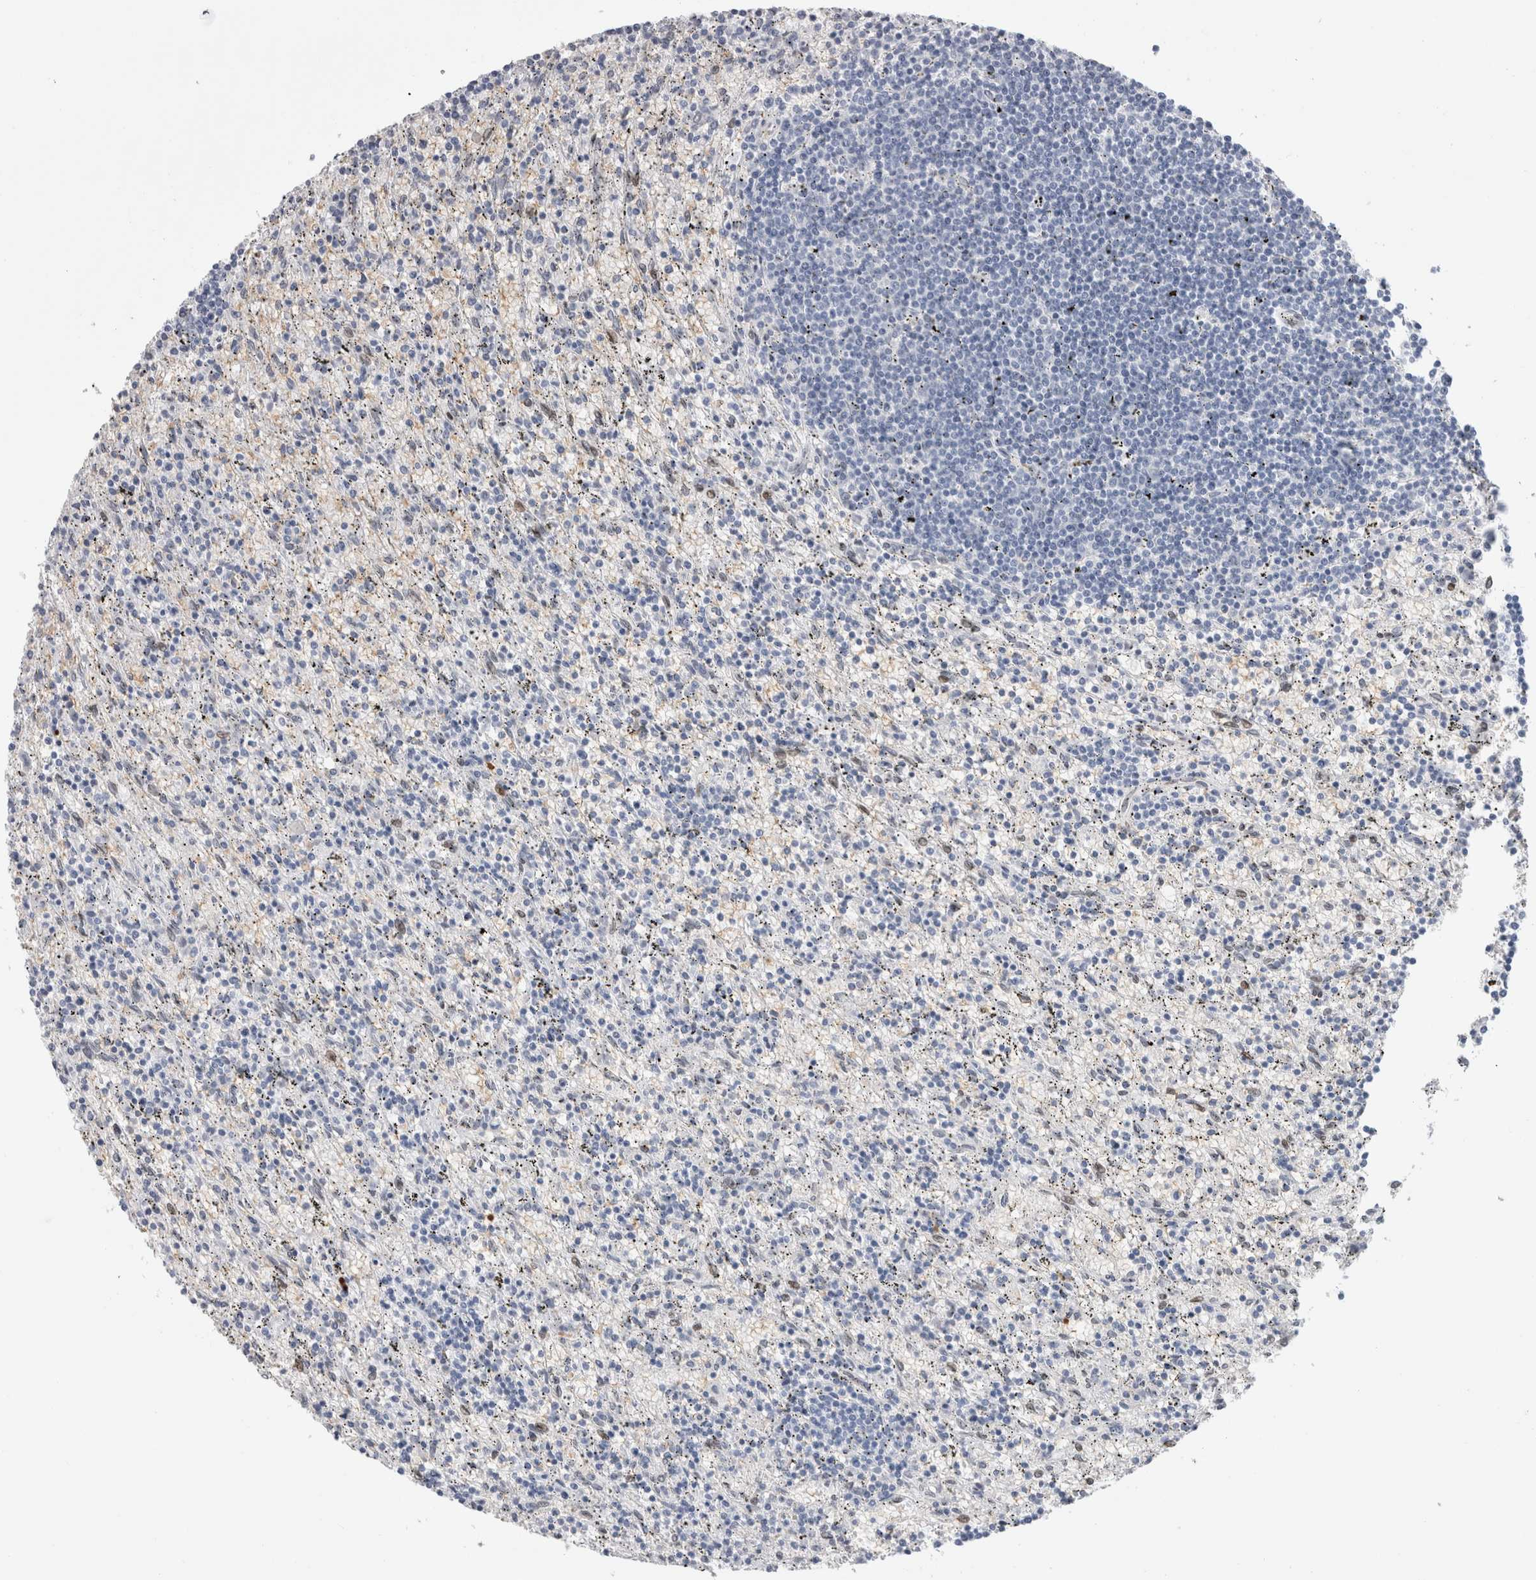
{"staining": {"intensity": "negative", "quantity": "none", "location": "none"}, "tissue": "lymphoma", "cell_type": "Tumor cells", "image_type": "cancer", "snomed": [{"axis": "morphology", "description": "Malignant lymphoma, non-Hodgkin's type, Low grade"}, {"axis": "topography", "description": "Spleen"}], "caption": "Micrograph shows no significant protein positivity in tumor cells of lymphoma.", "gene": "DMTN", "patient": {"sex": "male", "age": 76}}